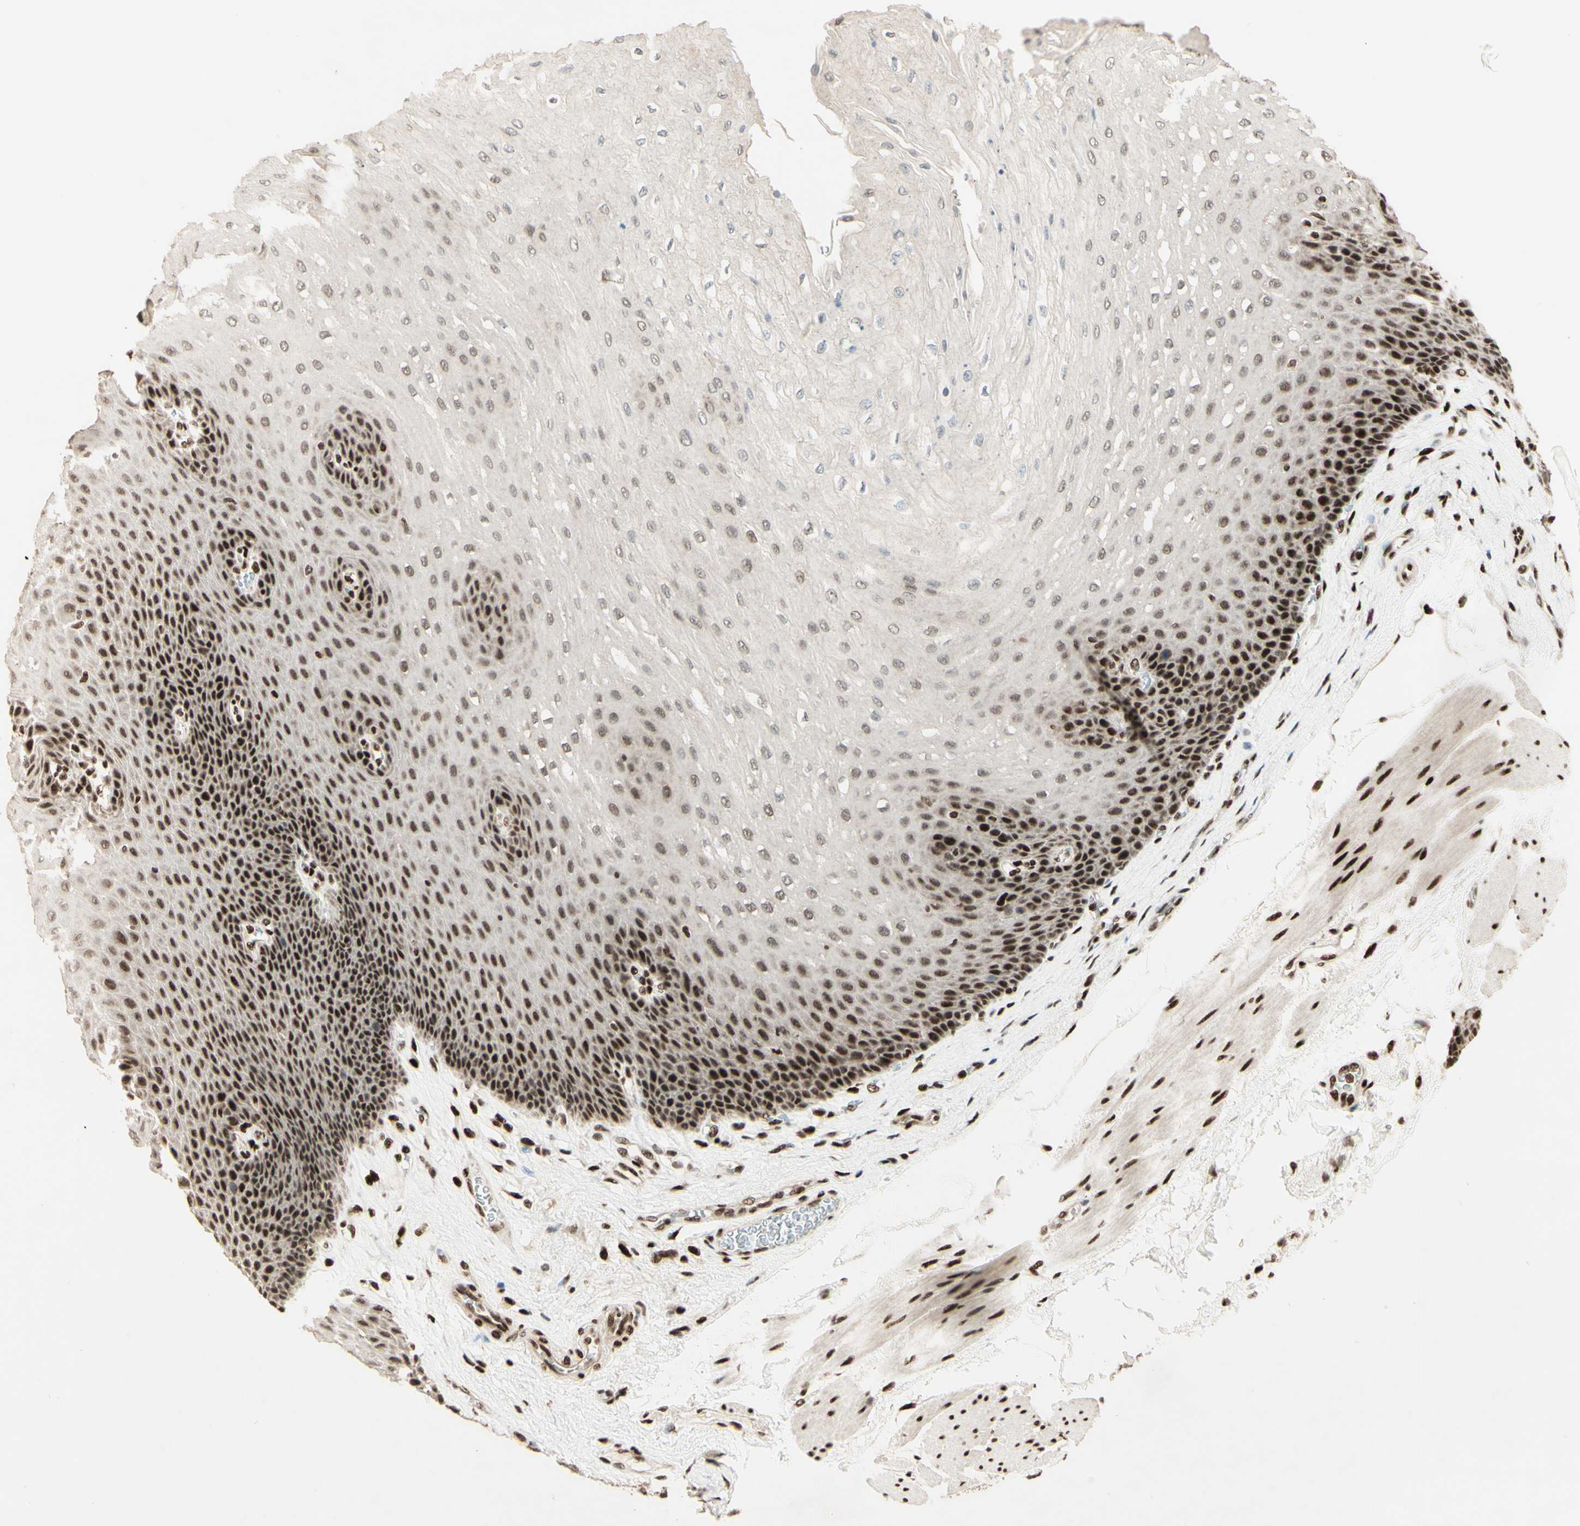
{"staining": {"intensity": "strong", "quantity": "25%-75%", "location": "nuclear"}, "tissue": "esophagus", "cell_type": "Squamous epithelial cells", "image_type": "normal", "snomed": [{"axis": "morphology", "description": "Normal tissue, NOS"}, {"axis": "topography", "description": "Esophagus"}], "caption": "Brown immunohistochemical staining in normal human esophagus displays strong nuclear positivity in about 25%-75% of squamous epithelial cells.", "gene": "NR3C1", "patient": {"sex": "female", "age": 72}}